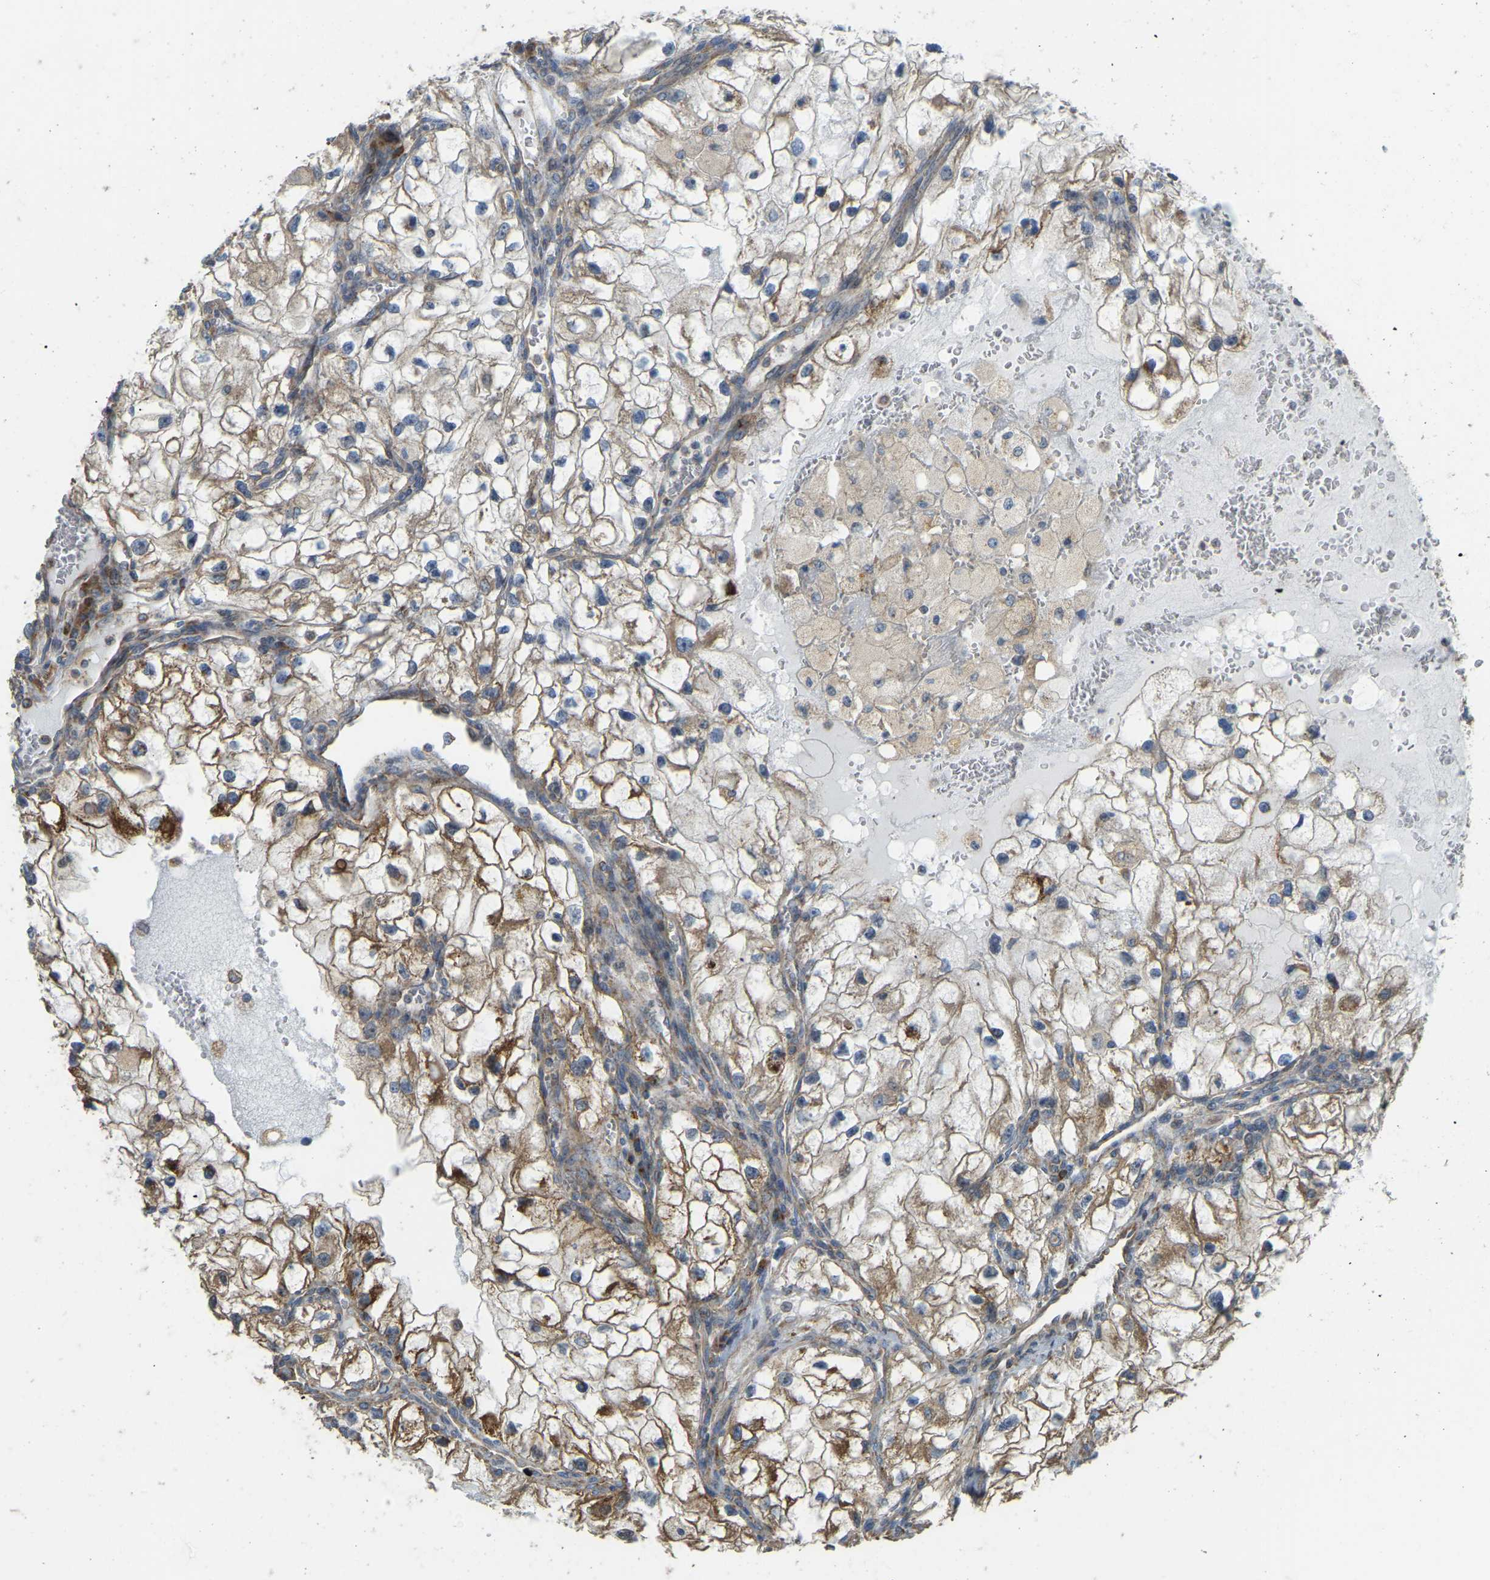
{"staining": {"intensity": "moderate", "quantity": ">75%", "location": "cytoplasmic/membranous"}, "tissue": "renal cancer", "cell_type": "Tumor cells", "image_type": "cancer", "snomed": [{"axis": "morphology", "description": "Adenocarcinoma, NOS"}, {"axis": "topography", "description": "Kidney"}], "caption": "Protein staining of renal cancer tissue exhibits moderate cytoplasmic/membranous expression in about >75% of tumor cells.", "gene": "PSMD7", "patient": {"sex": "female", "age": 70}}